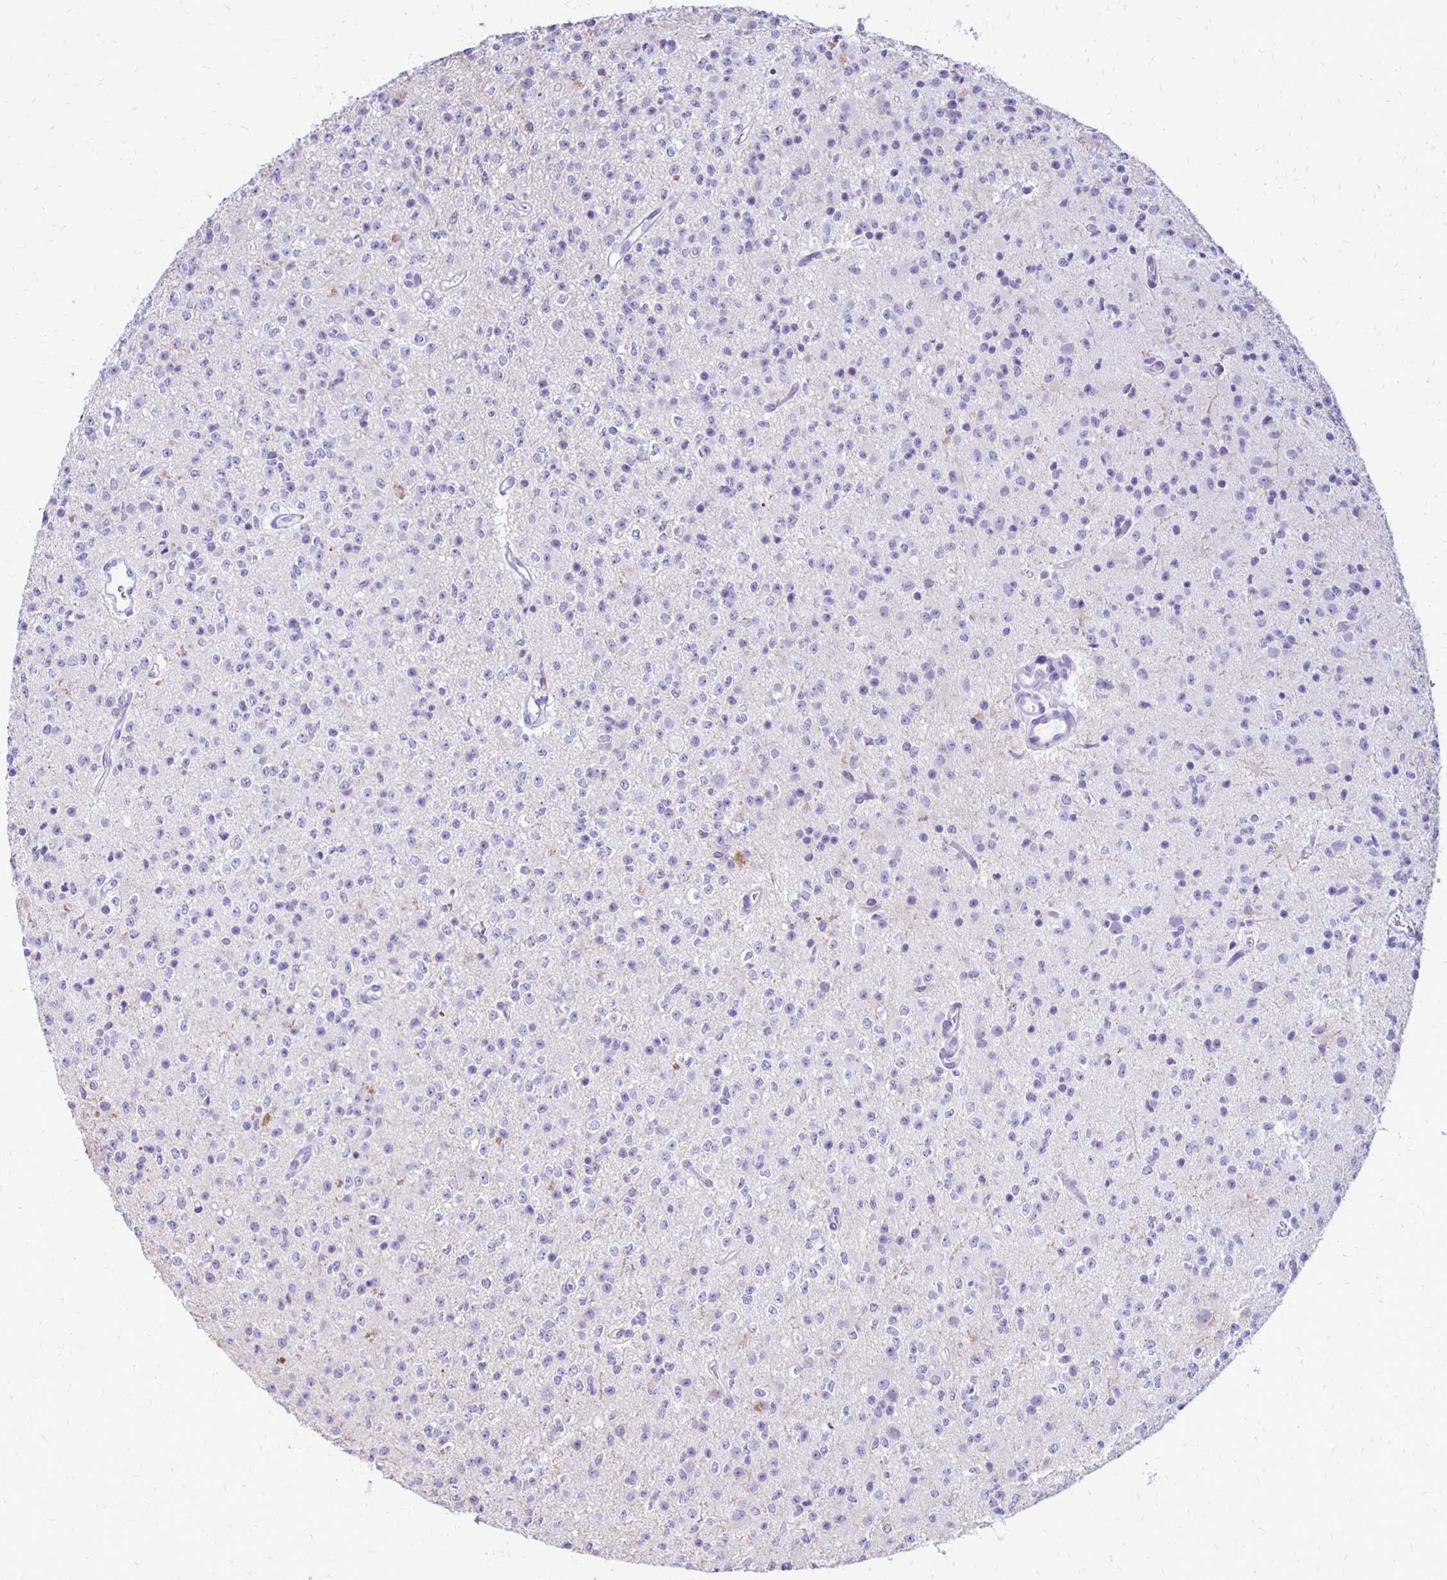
{"staining": {"intensity": "negative", "quantity": "none", "location": "none"}, "tissue": "glioma", "cell_type": "Tumor cells", "image_type": "cancer", "snomed": [{"axis": "morphology", "description": "Glioma, malignant, High grade"}, {"axis": "topography", "description": "Brain"}], "caption": "Human malignant glioma (high-grade) stained for a protein using immunohistochemistry exhibits no positivity in tumor cells.", "gene": "RYR1", "patient": {"sex": "male", "age": 36}}